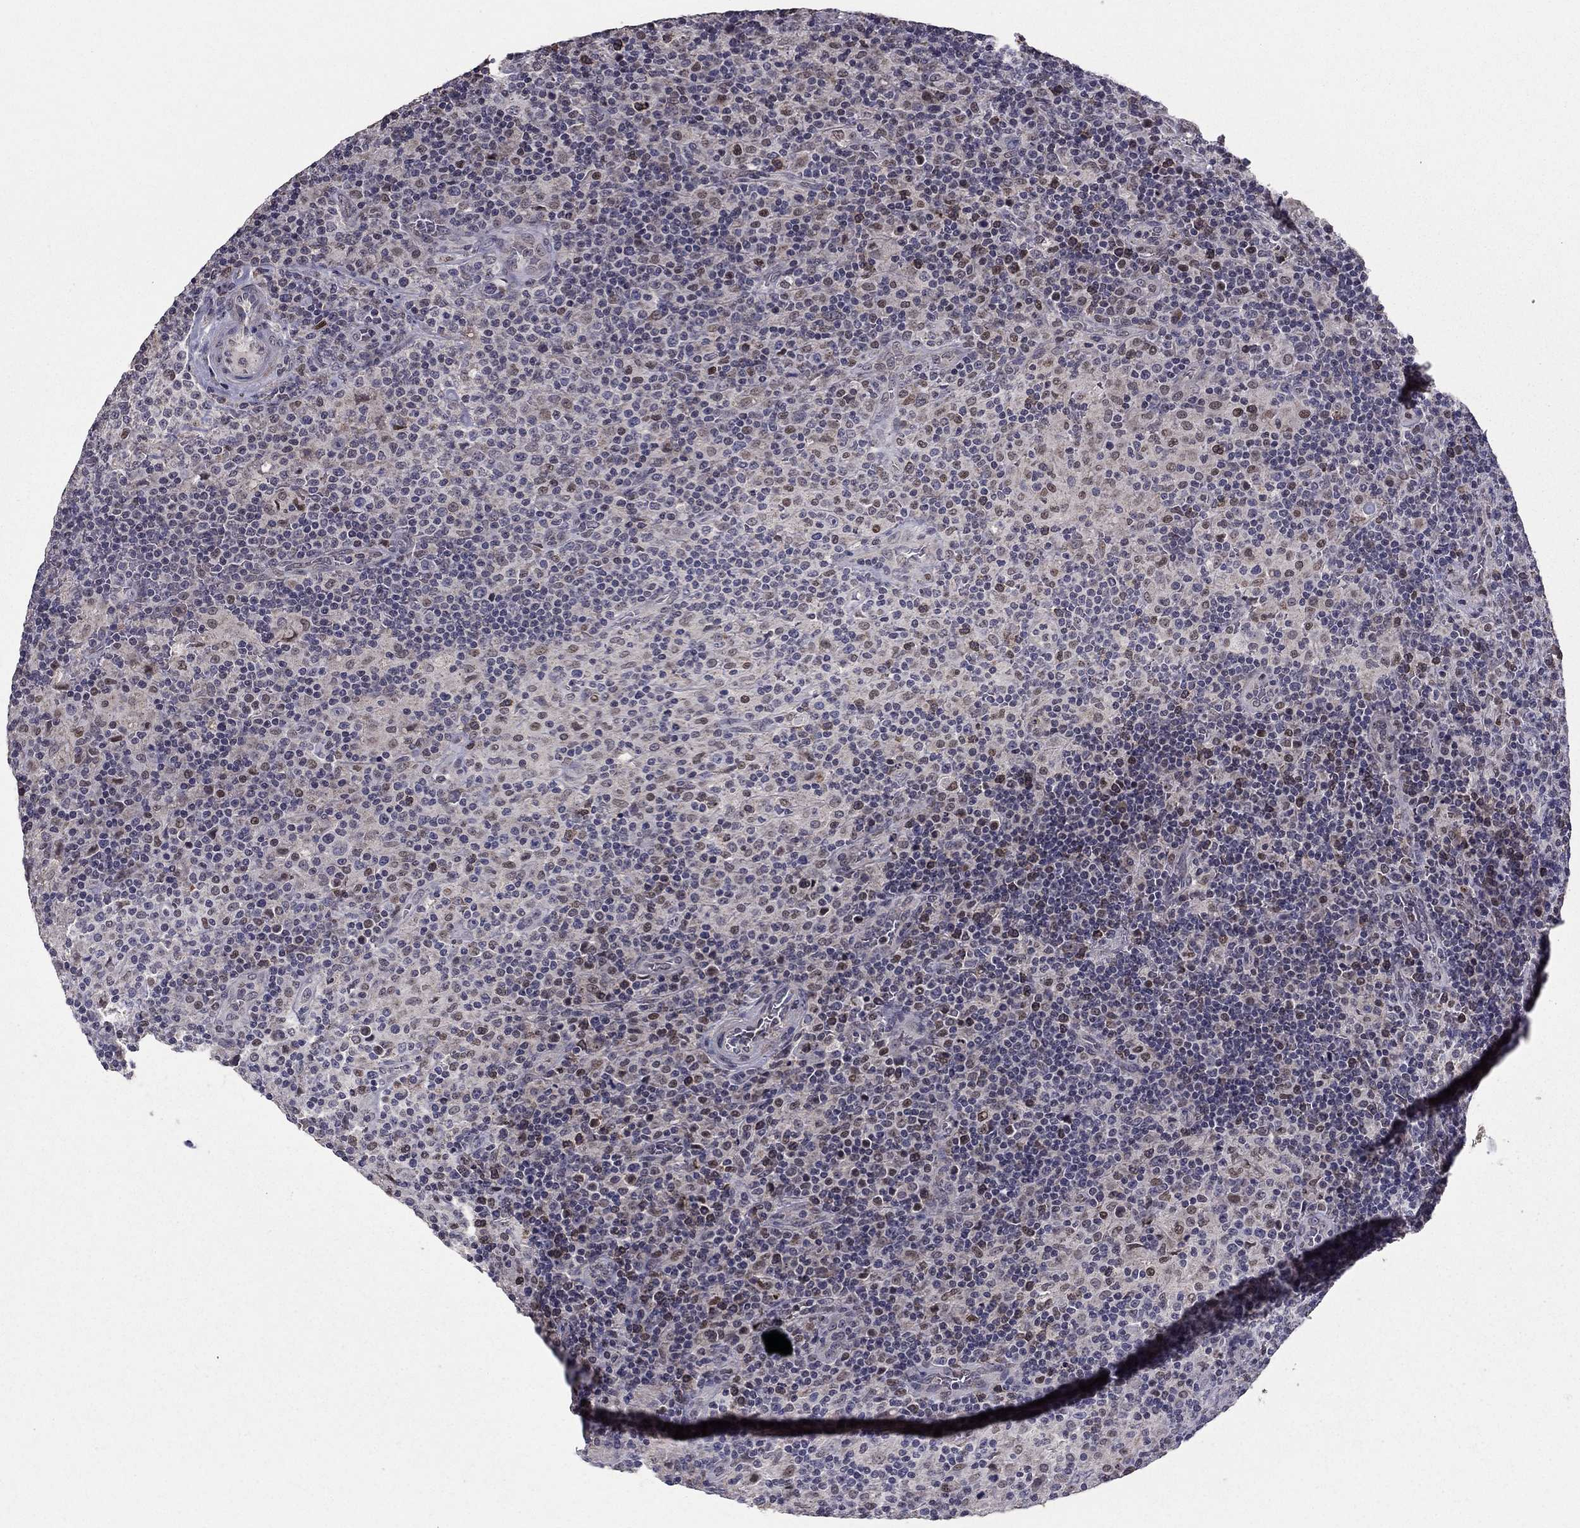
{"staining": {"intensity": "negative", "quantity": "none", "location": "none"}, "tissue": "lymphoma", "cell_type": "Tumor cells", "image_type": "cancer", "snomed": [{"axis": "morphology", "description": "Hodgkin's disease, NOS"}, {"axis": "topography", "description": "Lymph node"}], "caption": "Human Hodgkin's disease stained for a protein using immunohistochemistry (IHC) reveals no expression in tumor cells.", "gene": "HCN1", "patient": {"sex": "male", "age": 70}}